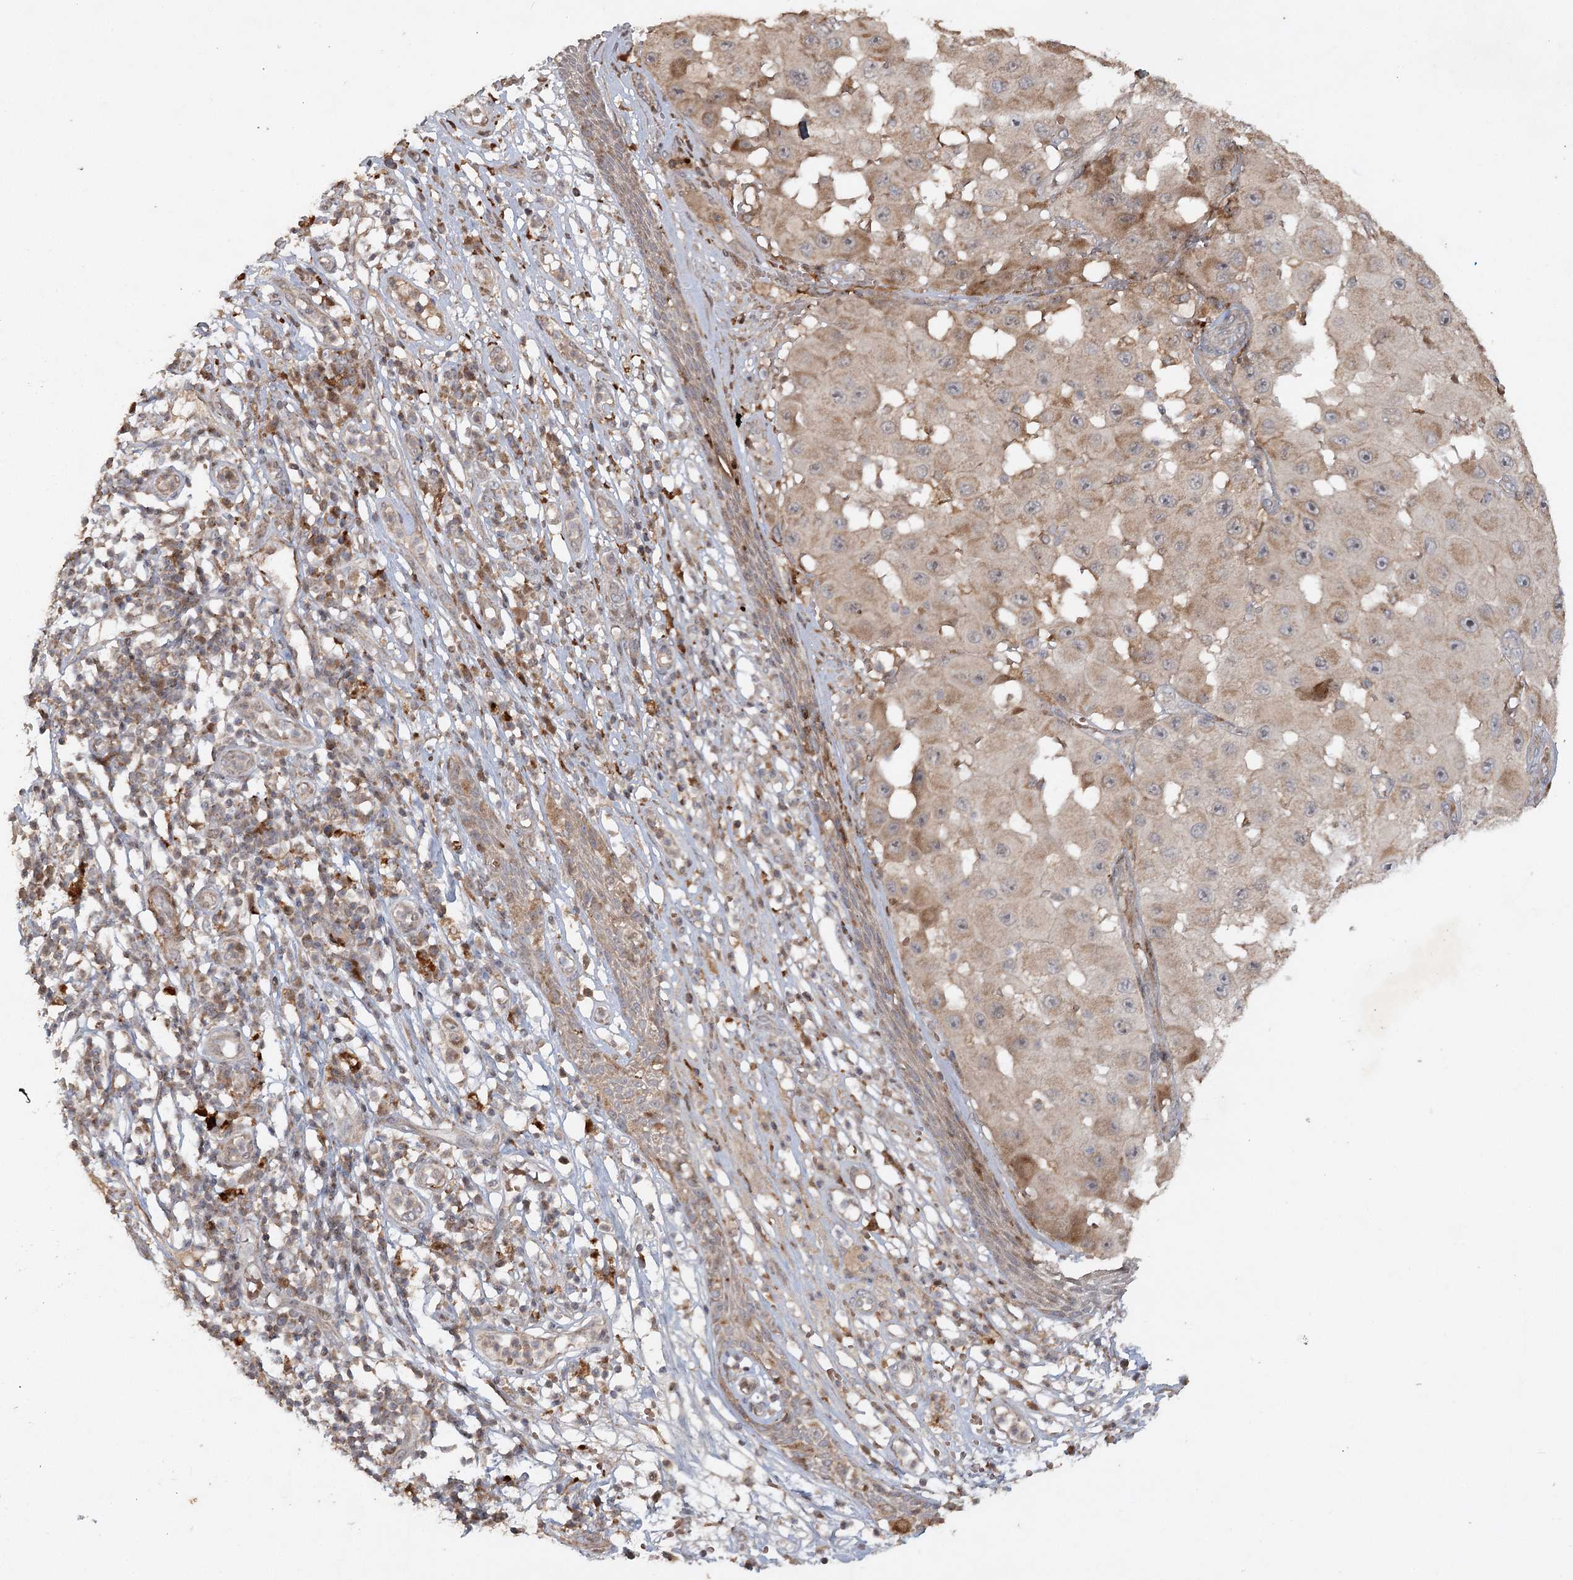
{"staining": {"intensity": "weak", "quantity": "25%-75%", "location": "cytoplasmic/membranous"}, "tissue": "melanoma", "cell_type": "Tumor cells", "image_type": "cancer", "snomed": [{"axis": "morphology", "description": "Malignant melanoma, NOS"}, {"axis": "topography", "description": "Skin"}], "caption": "A micrograph of human melanoma stained for a protein exhibits weak cytoplasmic/membranous brown staining in tumor cells. The staining was performed using DAB to visualize the protein expression in brown, while the nuclei were stained in blue with hematoxylin (Magnification: 20x).", "gene": "KBTBD4", "patient": {"sex": "female", "age": 81}}